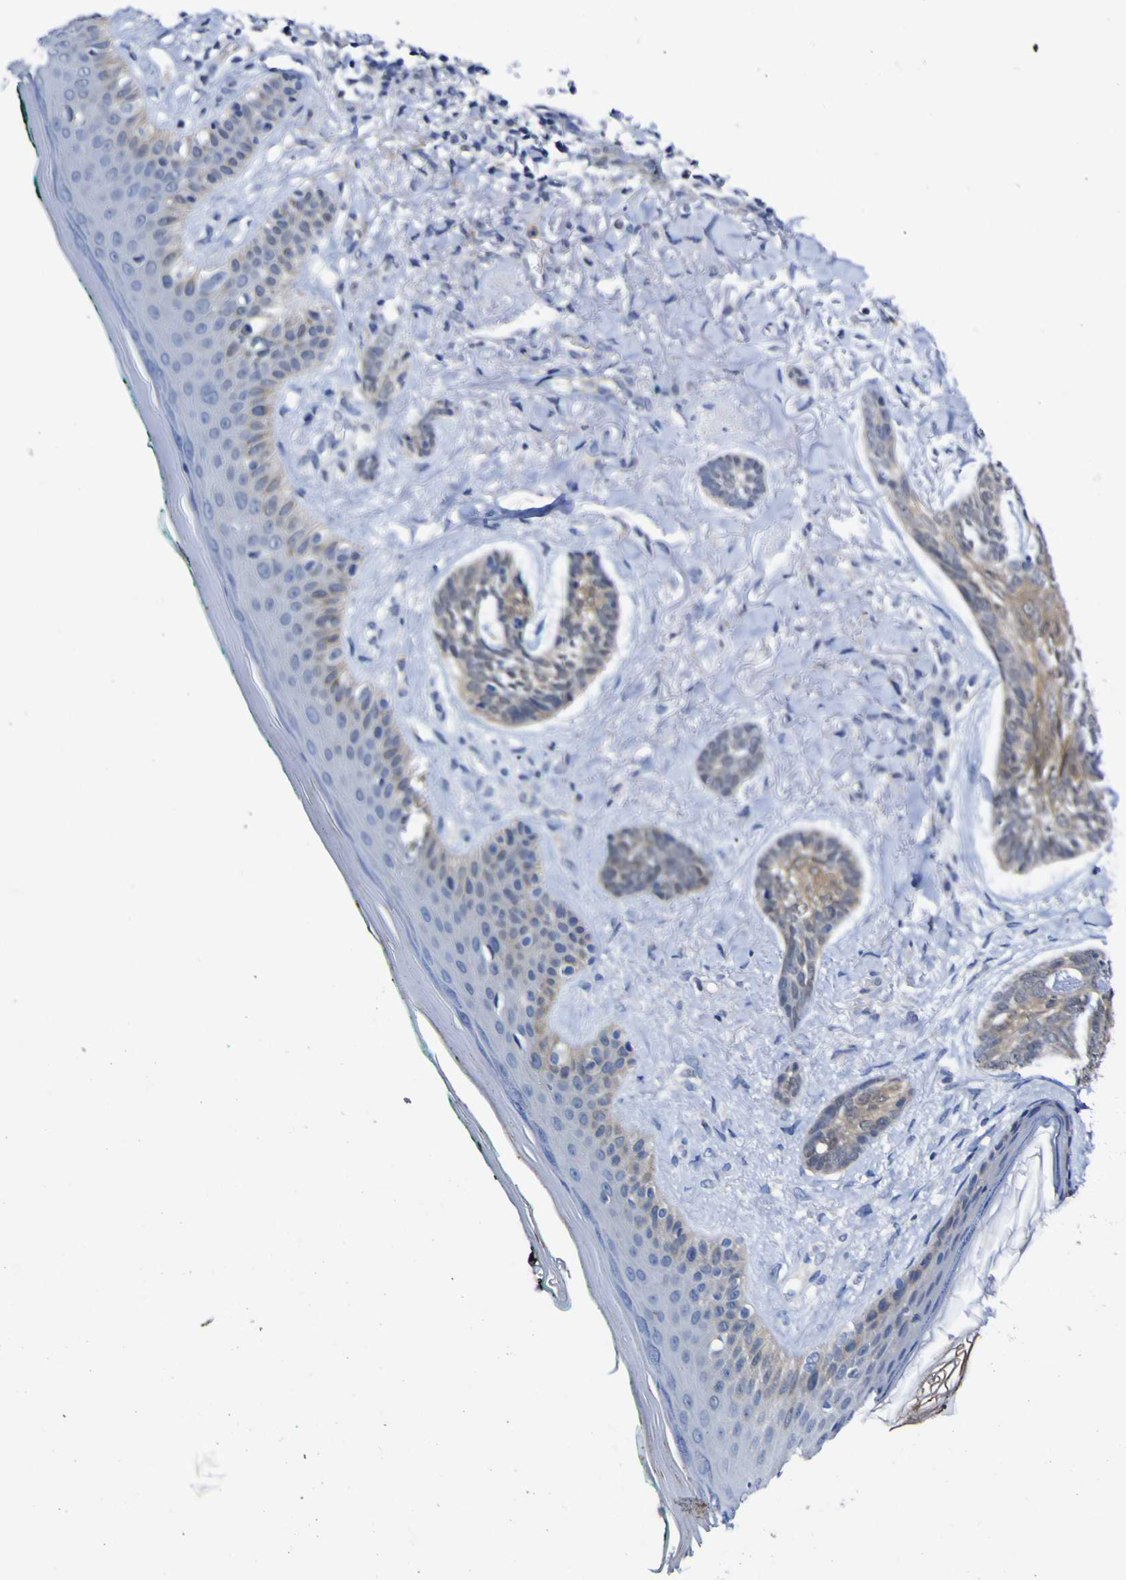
{"staining": {"intensity": "moderate", "quantity": "<25%", "location": "cytoplasmic/membranous"}, "tissue": "skin cancer", "cell_type": "Tumor cells", "image_type": "cancer", "snomed": [{"axis": "morphology", "description": "Basal cell carcinoma"}, {"axis": "topography", "description": "Skin"}], "caption": "Immunohistochemistry (IHC) photomicrograph of skin cancer stained for a protein (brown), which displays low levels of moderate cytoplasmic/membranous staining in about <25% of tumor cells.", "gene": "CASP6", "patient": {"sex": "male", "age": 43}}